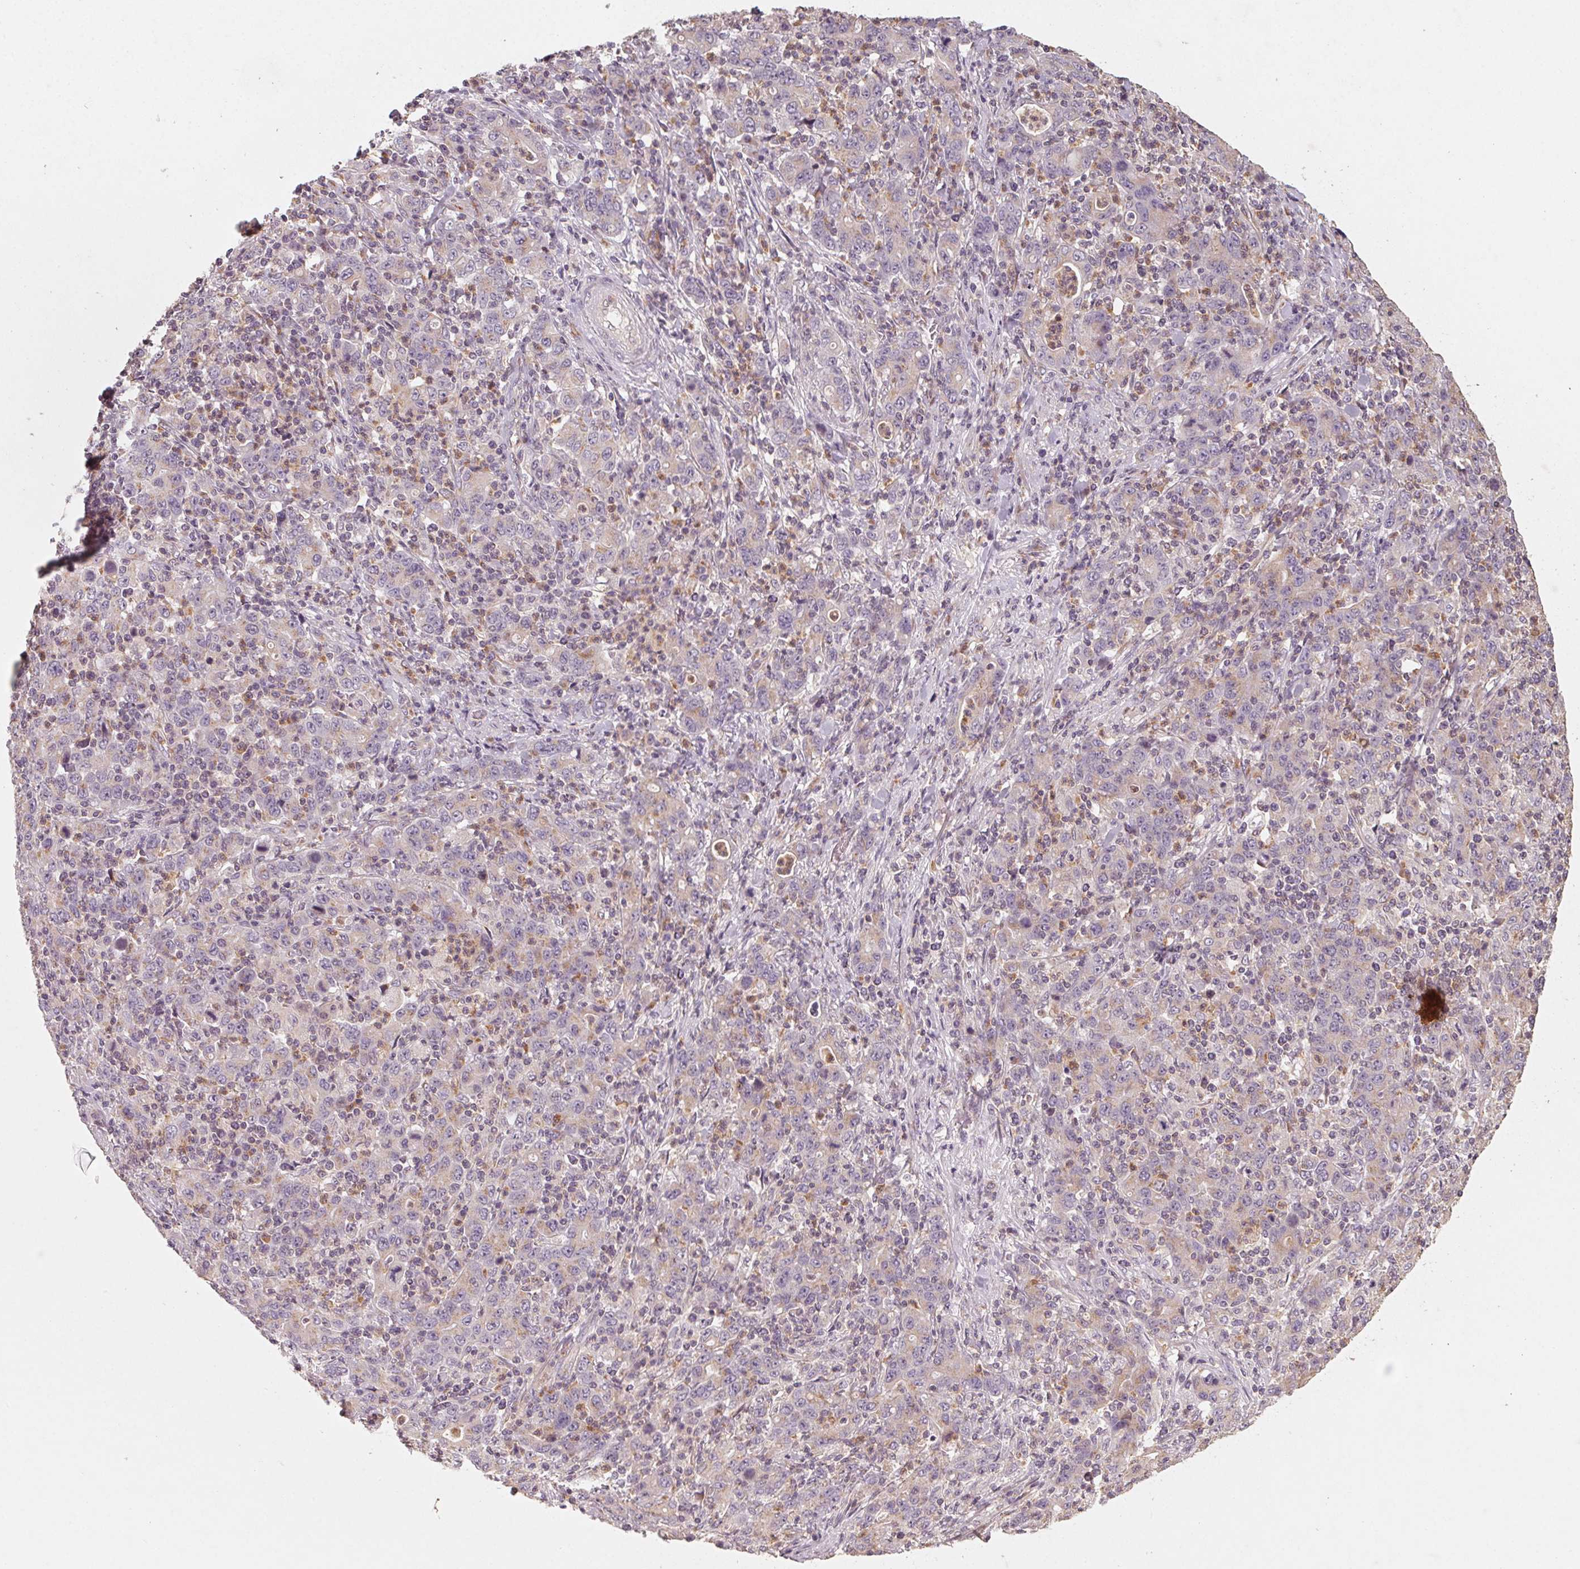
{"staining": {"intensity": "moderate", "quantity": "25%-75%", "location": "cytoplasmic/membranous"}, "tissue": "stomach cancer", "cell_type": "Tumor cells", "image_type": "cancer", "snomed": [{"axis": "morphology", "description": "Adenocarcinoma, NOS"}, {"axis": "topography", "description": "Stomach, upper"}], "caption": "Brown immunohistochemical staining in human stomach cancer (adenocarcinoma) demonstrates moderate cytoplasmic/membranous staining in approximately 25%-75% of tumor cells.", "gene": "AP1S1", "patient": {"sex": "male", "age": 69}}